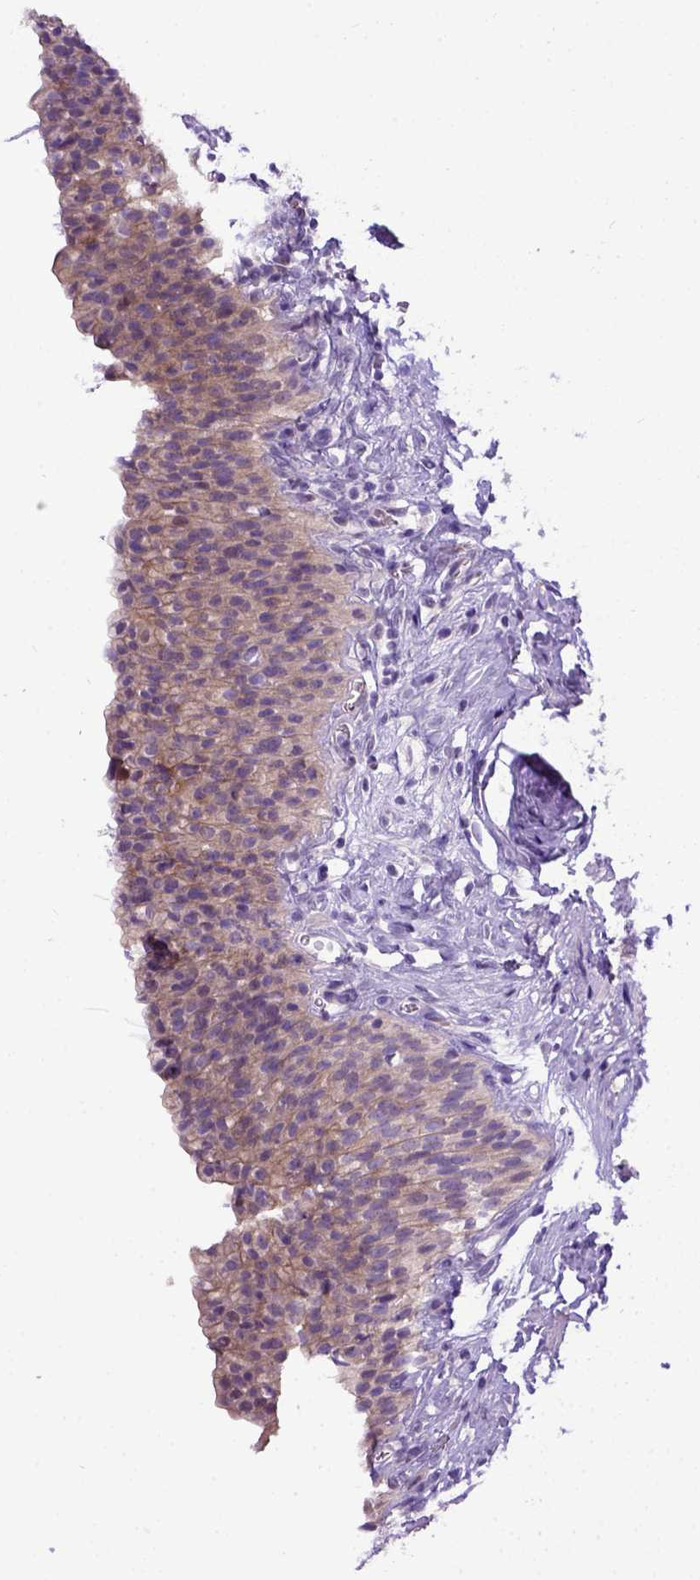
{"staining": {"intensity": "weak", "quantity": "25%-75%", "location": "cytoplasmic/membranous"}, "tissue": "urinary bladder", "cell_type": "Urothelial cells", "image_type": "normal", "snomed": [{"axis": "morphology", "description": "Normal tissue, NOS"}, {"axis": "topography", "description": "Urinary bladder"}, {"axis": "topography", "description": "Prostate"}], "caption": "Benign urinary bladder was stained to show a protein in brown. There is low levels of weak cytoplasmic/membranous positivity in about 25%-75% of urothelial cells. The protein is shown in brown color, while the nuclei are stained blue.", "gene": "NEK5", "patient": {"sex": "male", "age": 76}}